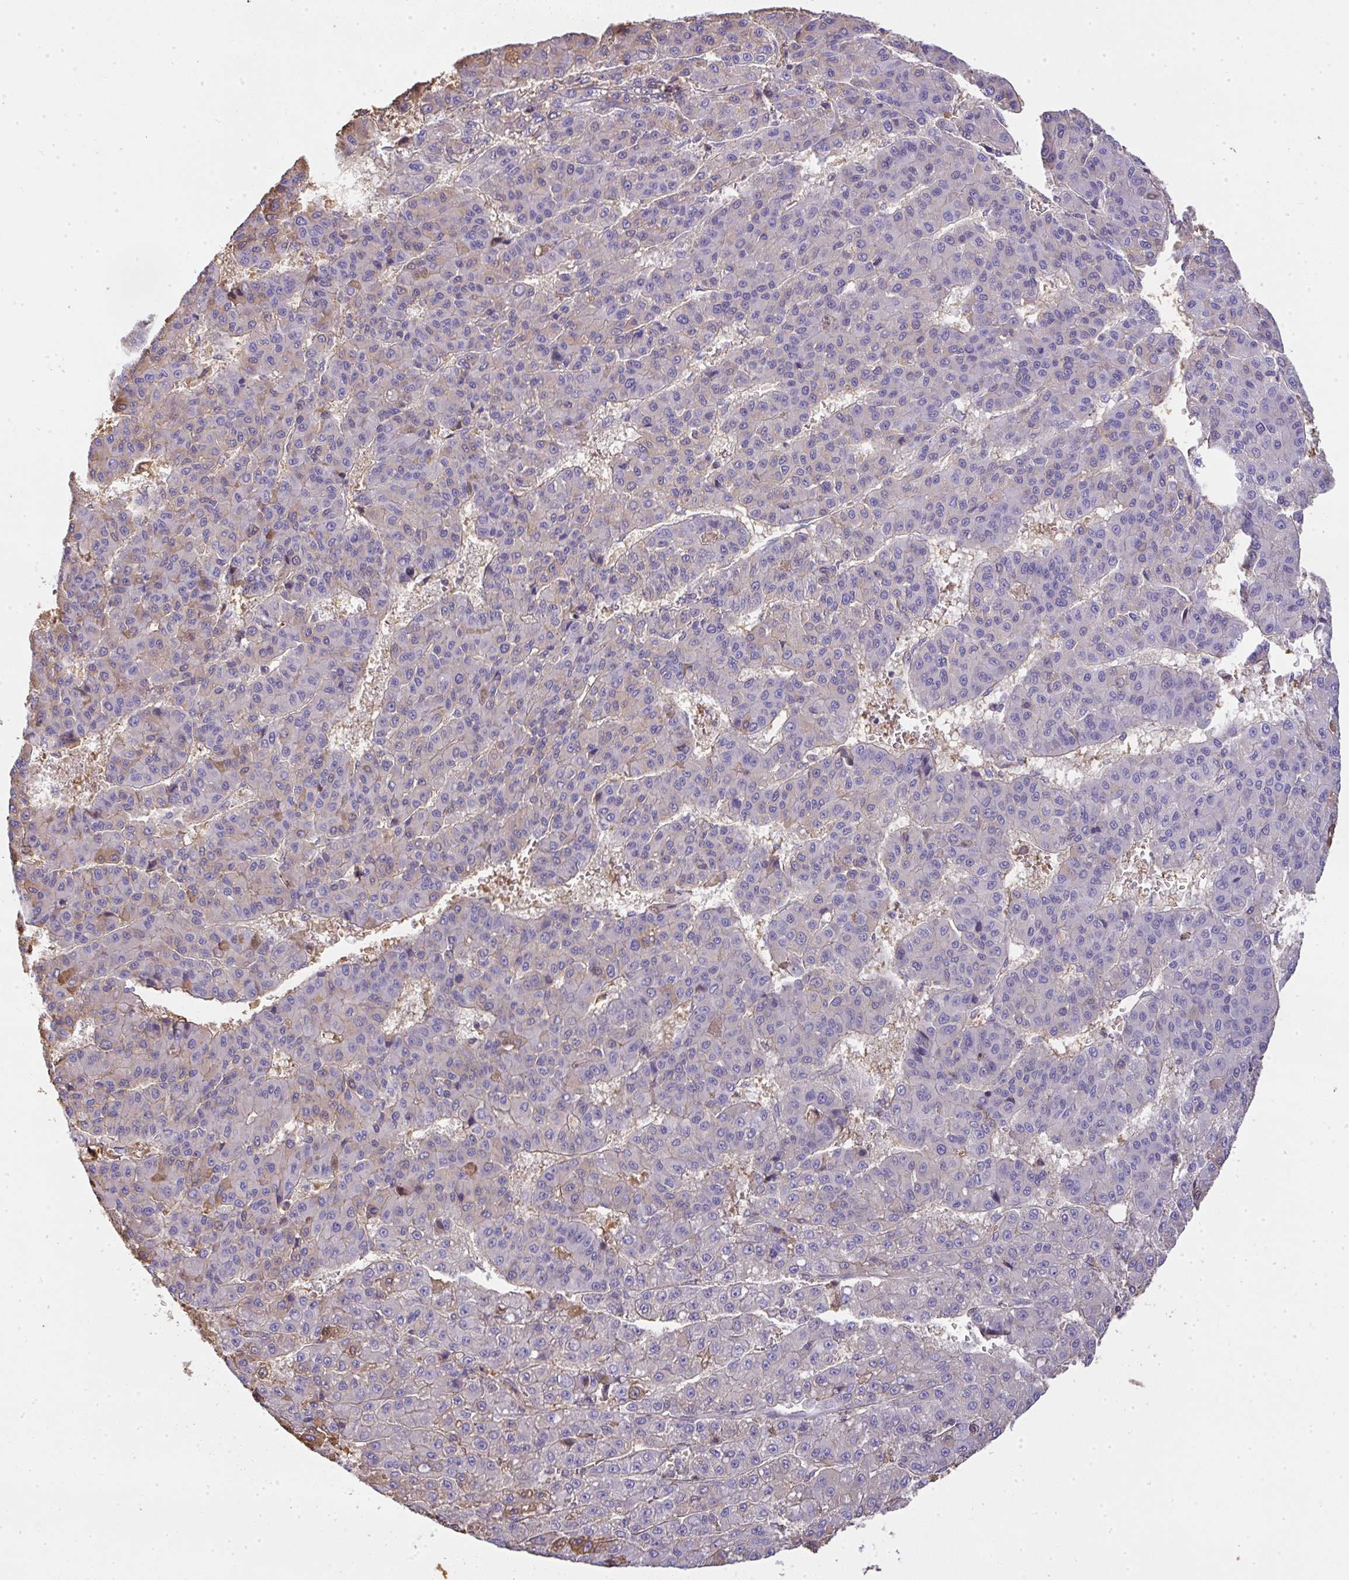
{"staining": {"intensity": "weak", "quantity": "<25%", "location": "cytoplasmic/membranous"}, "tissue": "liver cancer", "cell_type": "Tumor cells", "image_type": "cancer", "snomed": [{"axis": "morphology", "description": "Carcinoma, Hepatocellular, NOS"}, {"axis": "topography", "description": "Liver"}], "caption": "Tumor cells show no significant positivity in liver cancer.", "gene": "SMYD5", "patient": {"sex": "male", "age": 70}}